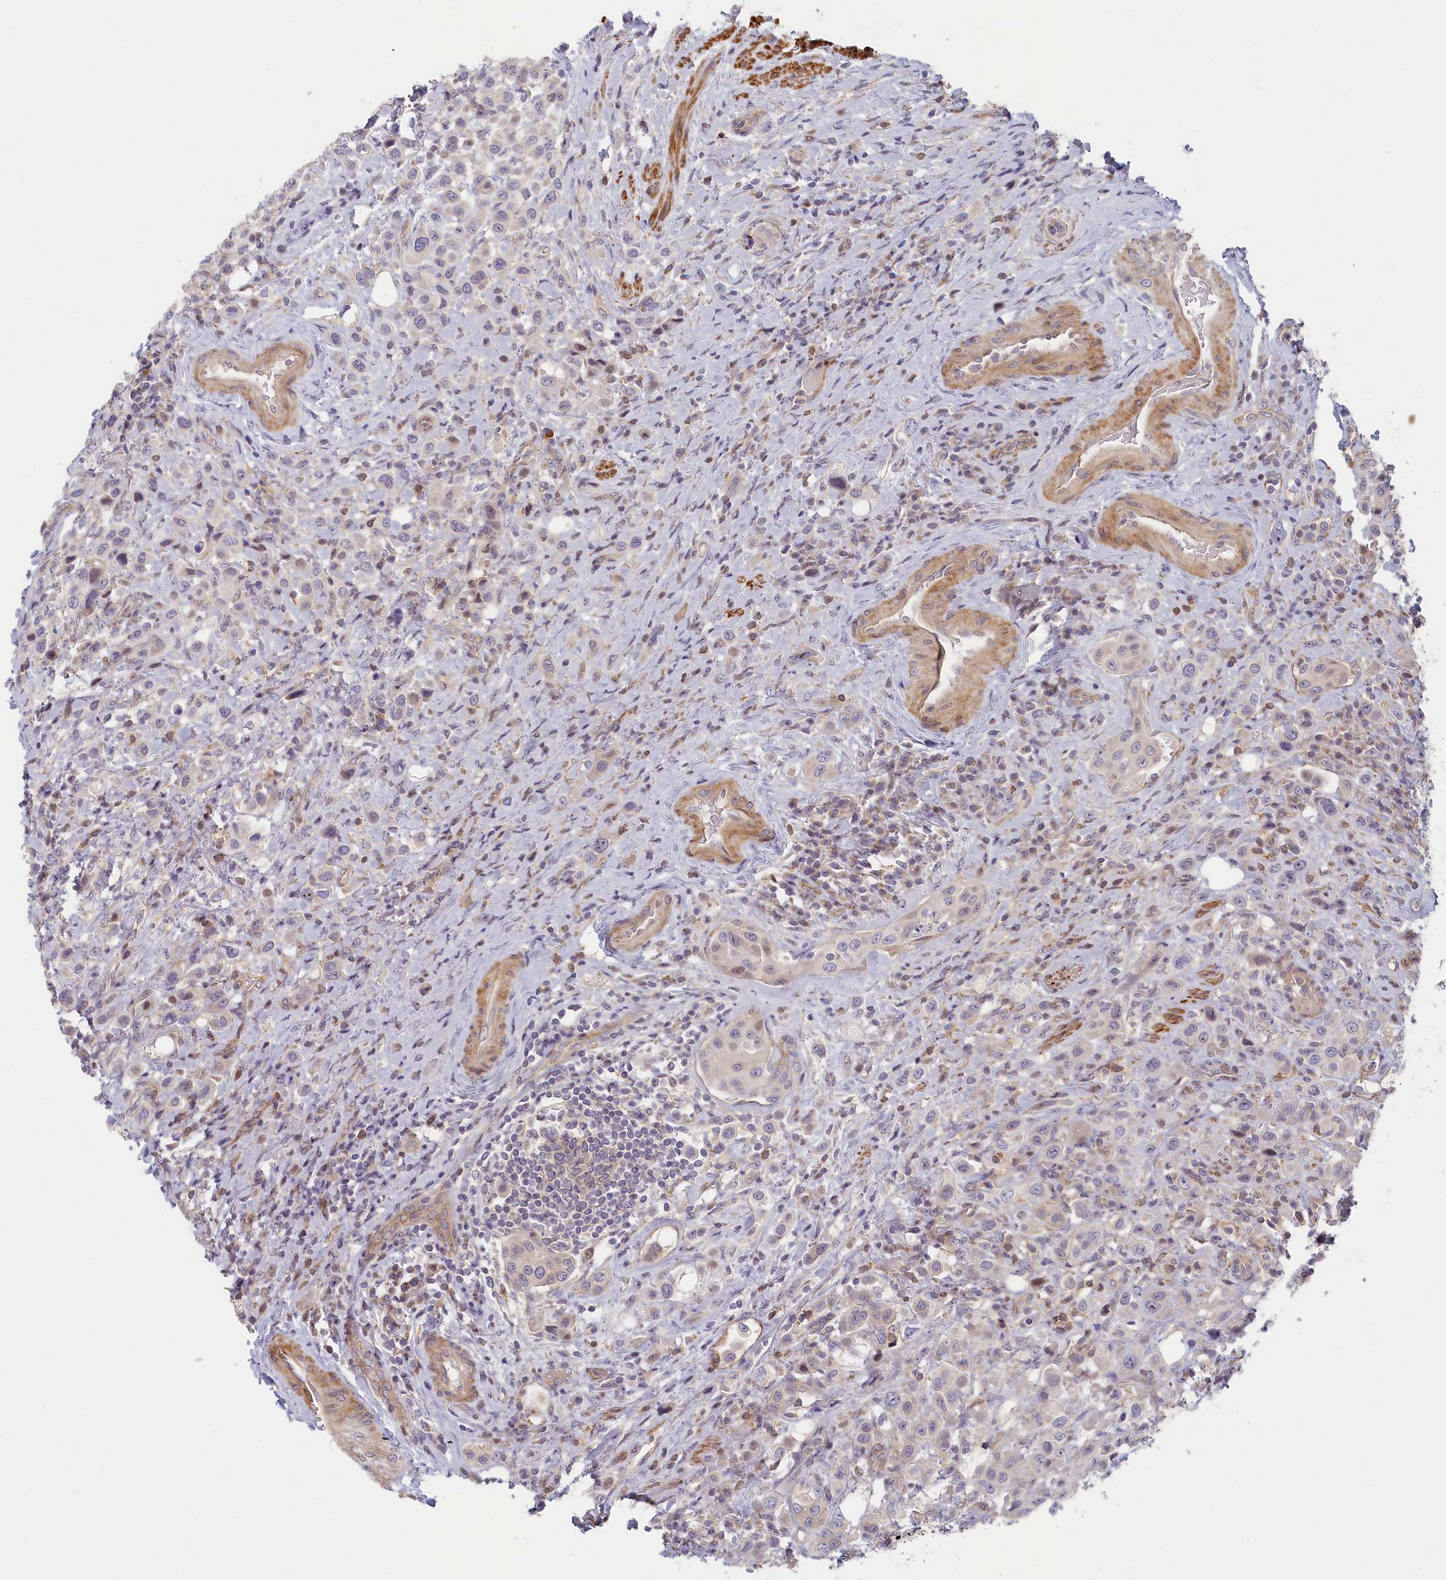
{"staining": {"intensity": "negative", "quantity": "none", "location": "none"}, "tissue": "urothelial cancer", "cell_type": "Tumor cells", "image_type": "cancer", "snomed": [{"axis": "morphology", "description": "Urothelial carcinoma, High grade"}, {"axis": "topography", "description": "Urinary bladder"}], "caption": "DAB immunohistochemical staining of urothelial cancer shows no significant expression in tumor cells. (Brightfield microscopy of DAB IHC at high magnification).", "gene": "INTS4", "patient": {"sex": "male", "age": 50}}